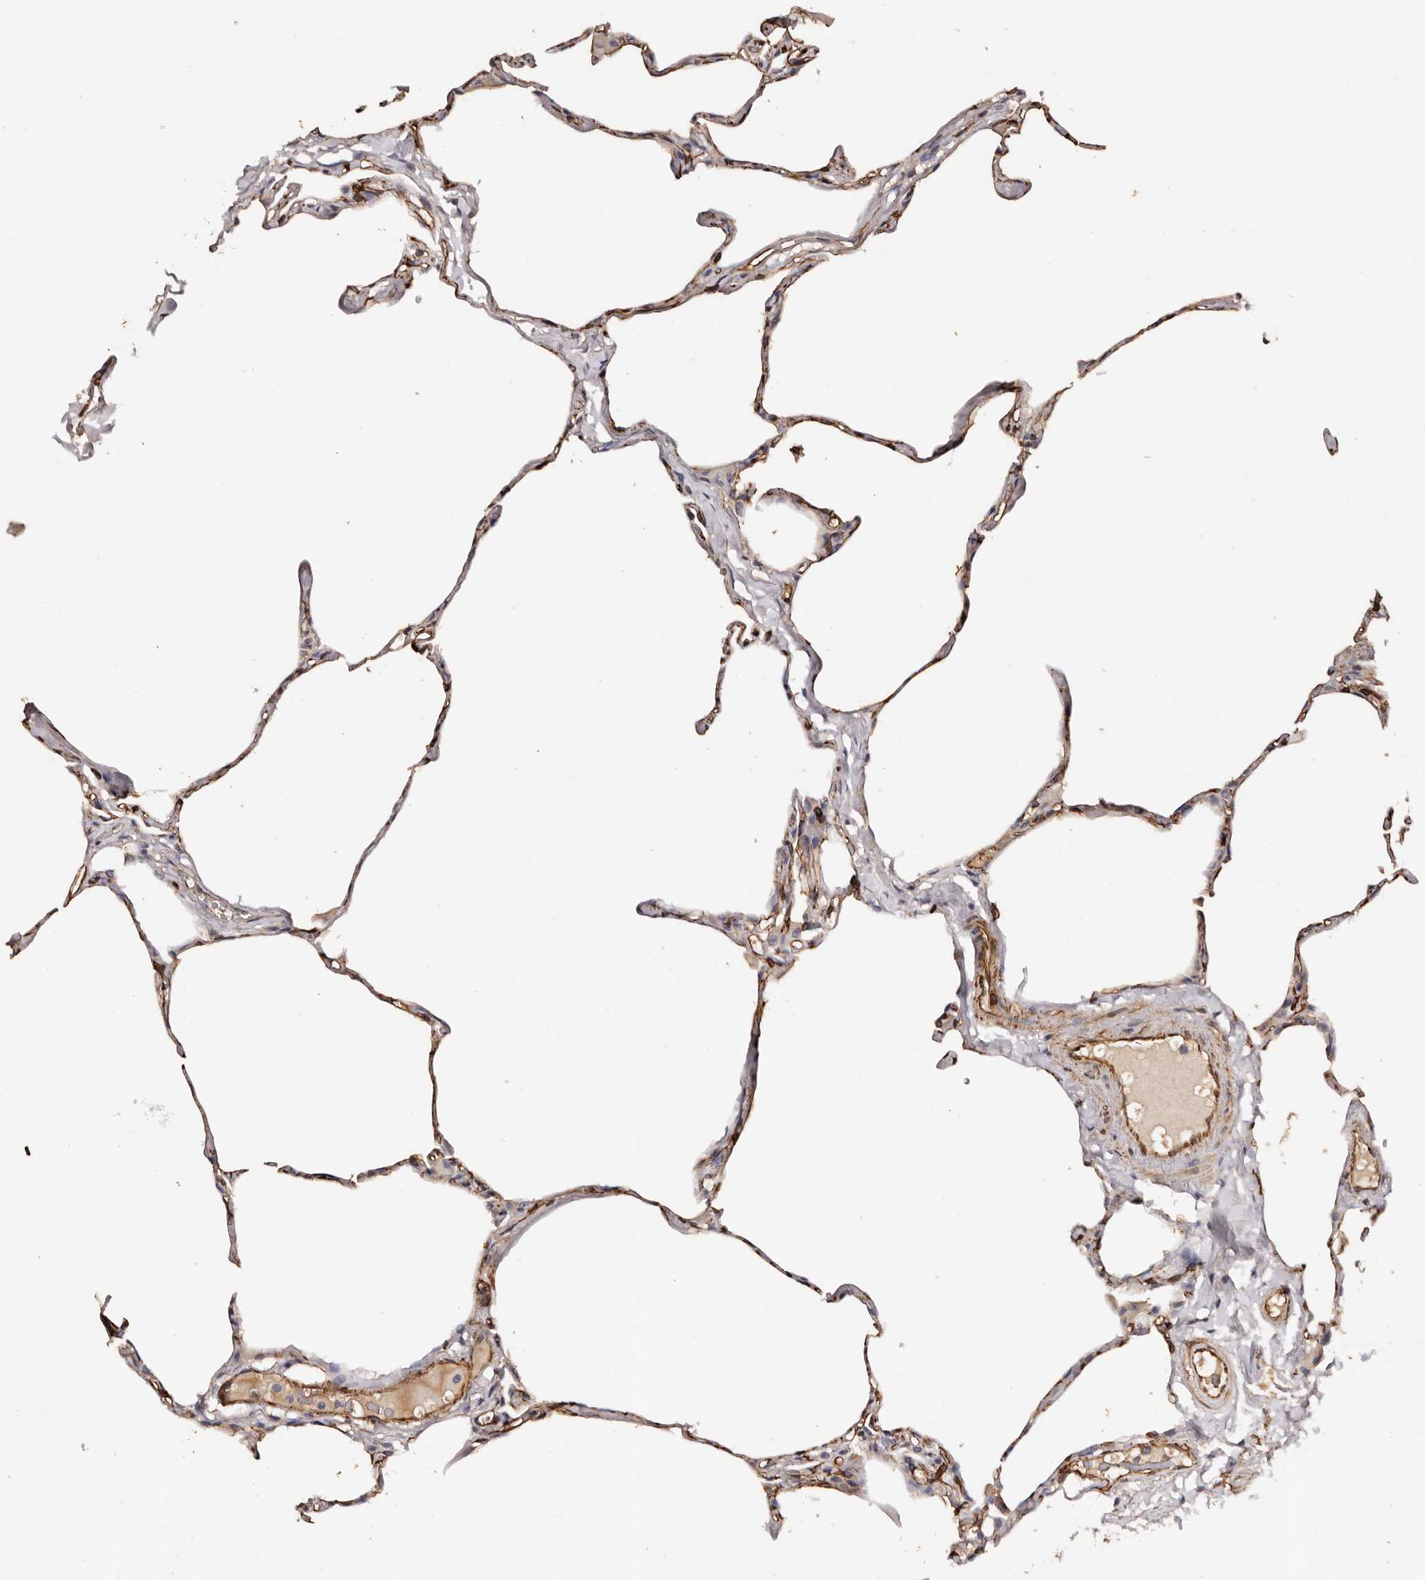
{"staining": {"intensity": "negative", "quantity": "none", "location": "none"}, "tissue": "lung", "cell_type": "Alveolar cells", "image_type": "normal", "snomed": [{"axis": "morphology", "description": "Normal tissue, NOS"}, {"axis": "topography", "description": "Lung"}], "caption": "IHC micrograph of unremarkable lung: human lung stained with DAB (3,3'-diaminobenzidine) reveals no significant protein positivity in alveolar cells.", "gene": "ZNF557", "patient": {"sex": "male", "age": 65}}